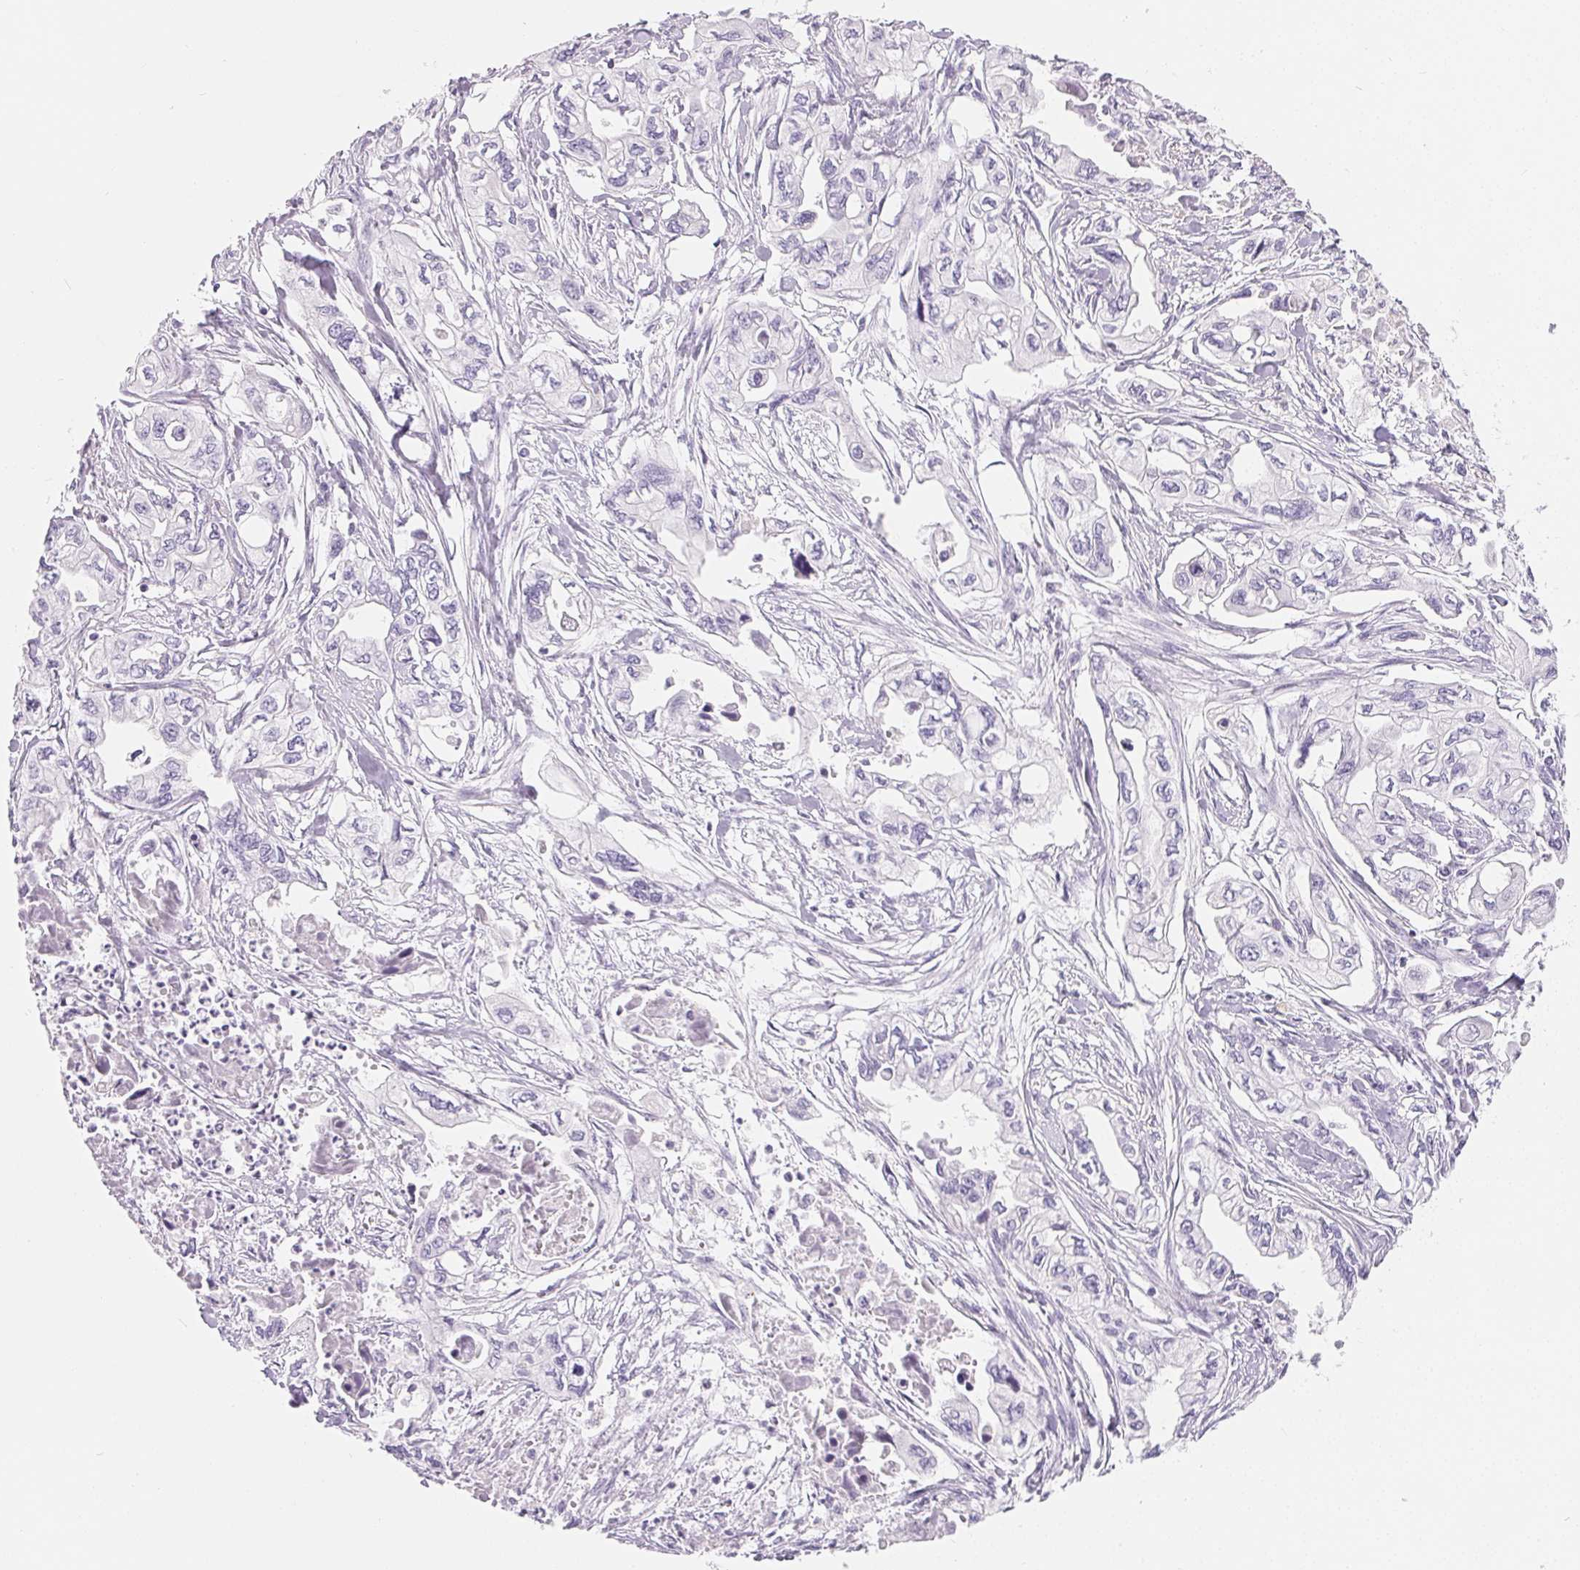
{"staining": {"intensity": "negative", "quantity": "none", "location": "none"}, "tissue": "pancreatic cancer", "cell_type": "Tumor cells", "image_type": "cancer", "snomed": [{"axis": "morphology", "description": "Adenocarcinoma, NOS"}, {"axis": "topography", "description": "Pancreas"}], "caption": "IHC histopathology image of neoplastic tissue: pancreatic cancer stained with DAB (3,3'-diaminobenzidine) reveals no significant protein positivity in tumor cells. (DAB (3,3'-diaminobenzidine) immunohistochemistry, high magnification).", "gene": "SPACA5B", "patient": {"sex": "male", "age": 68}}